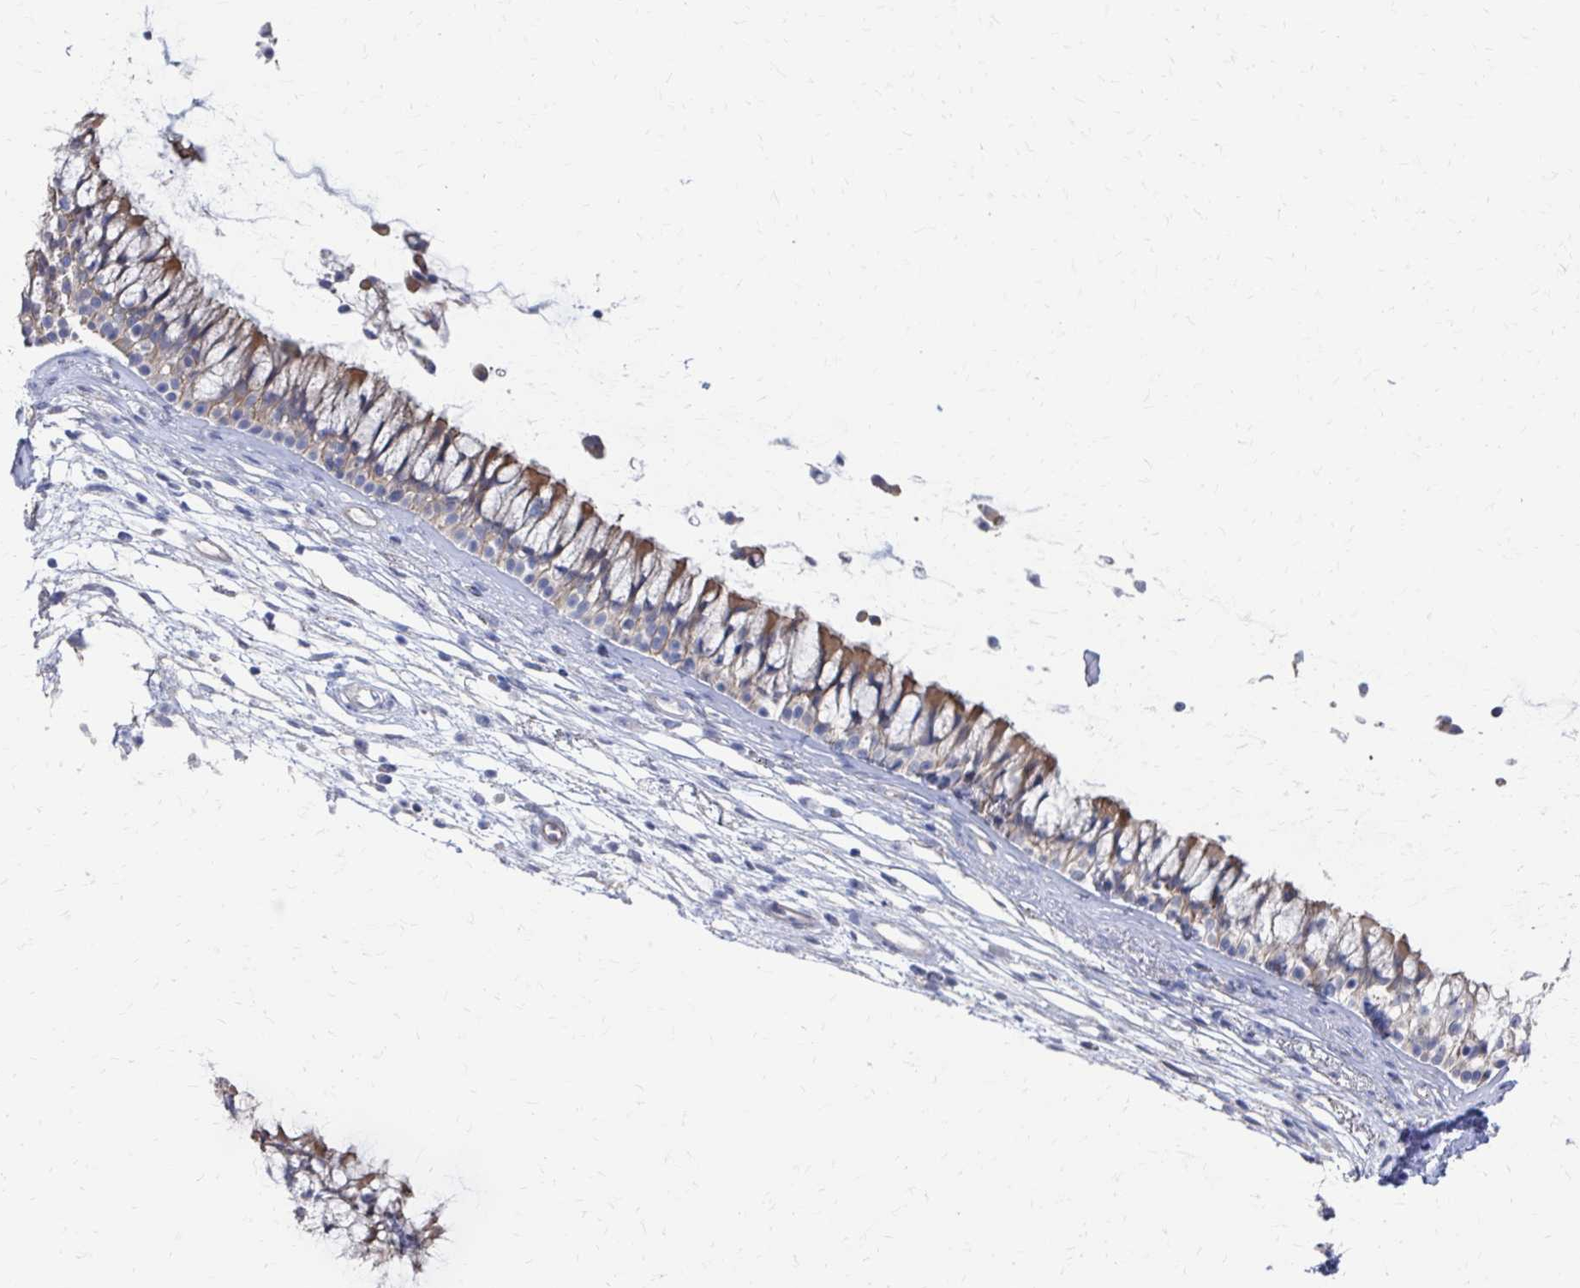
{"staining": {"intensity": "weak", "quantity": ">75%", "location": "cytoplasmic/membranous"}, "tissue": "nasopharynx", "cell_type": "Respiratory epithelial cells", "image_type": "normal", "snomed": [{"axis": "morphology", "description": "Normal tissue, NOS"}, {"axis": "topography", "description": "Nasopharynx"}], "caption": "About >75% of respiratory epithelial cells in unremarkable nasopharynx exhibit weak cytoplasmic/membranous protein staining as visualized by brown immunohistochemical staining.", "gene": "PLEKHG7", "patient": {"sex": "female", "age": 75}}